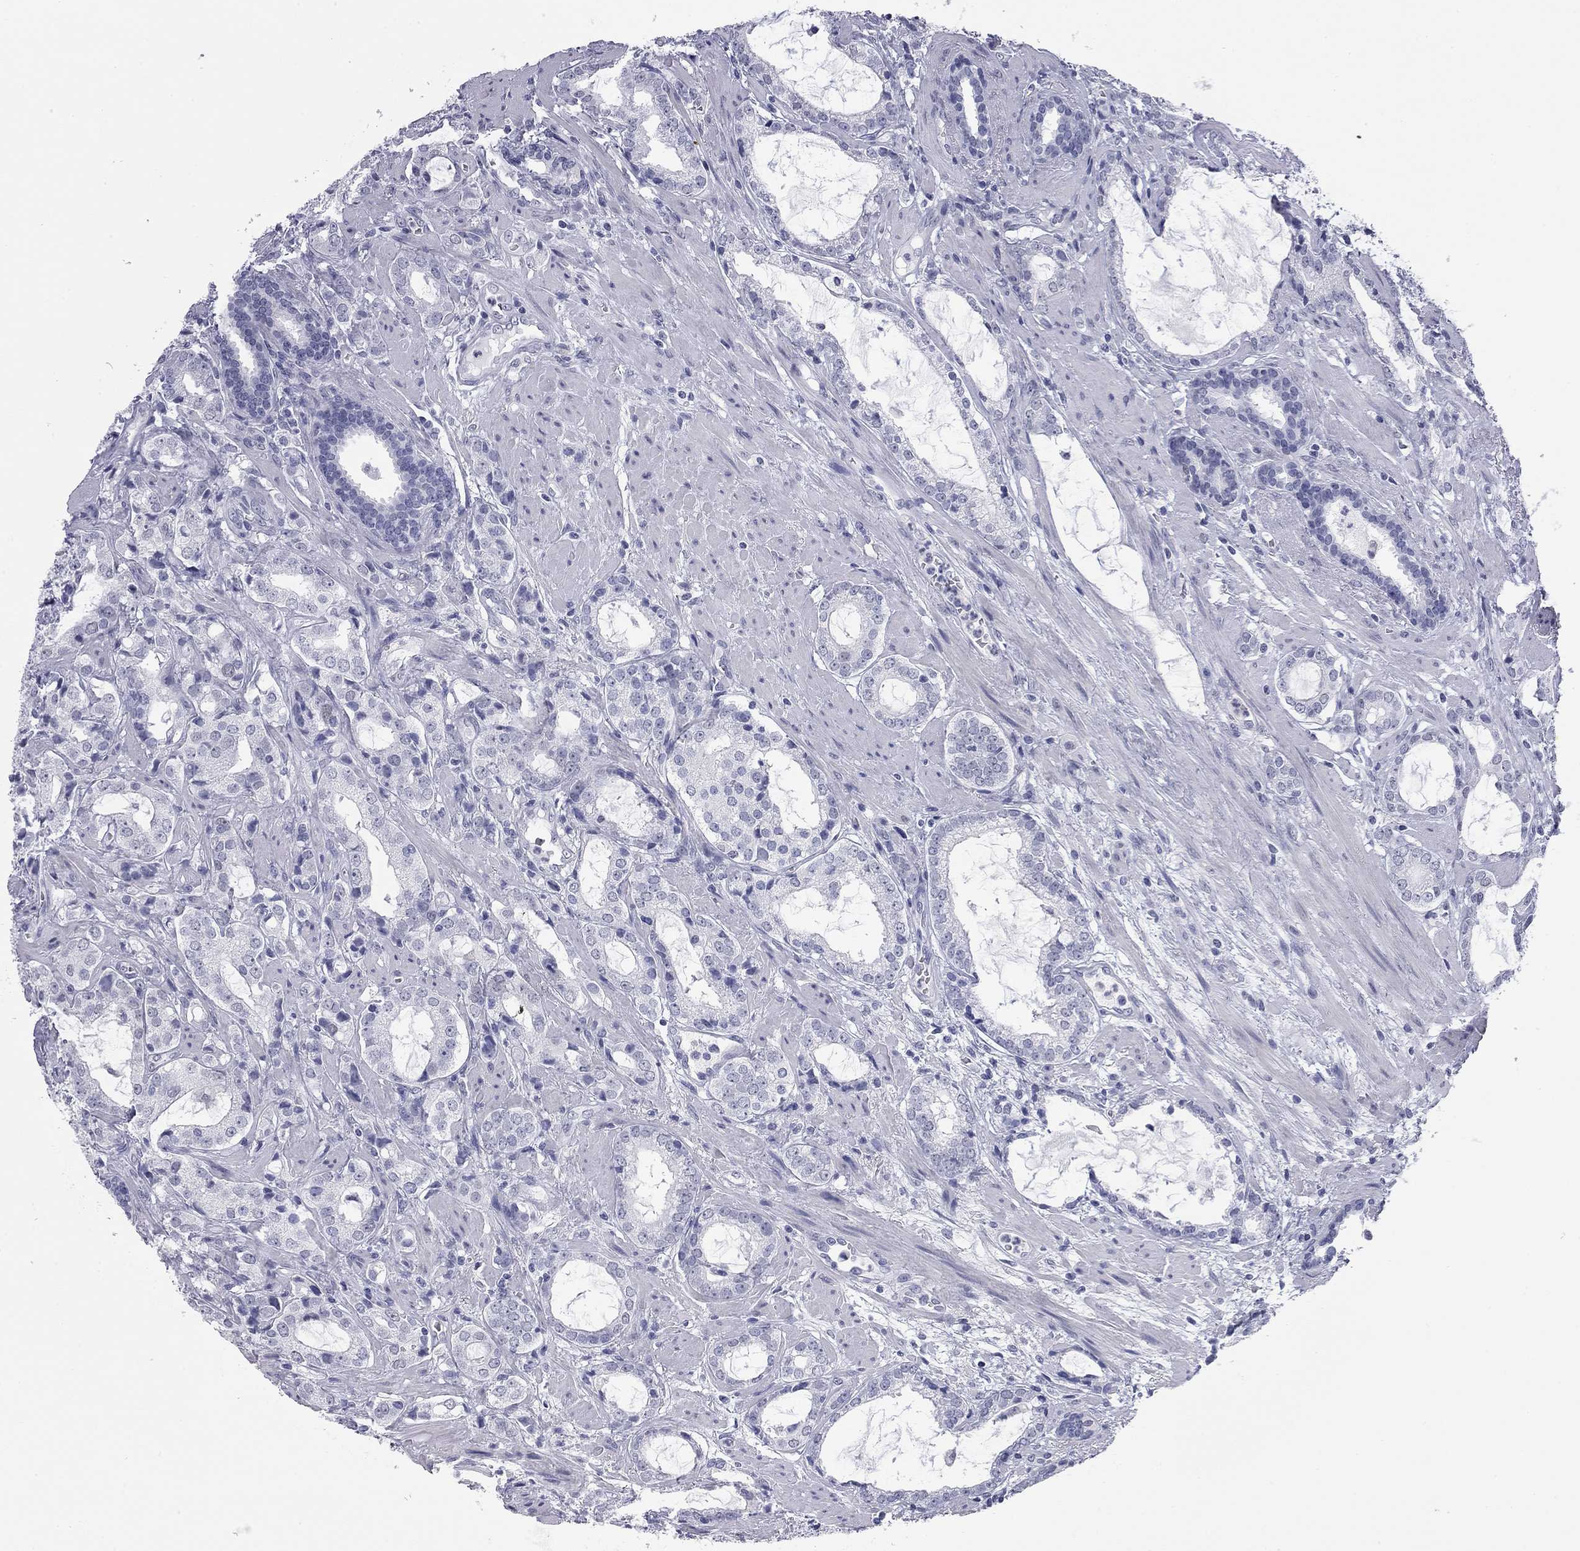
{"staining": {"intensity": "negative", "quantity": "none", "location": "none"}, "tissue": "prostate cancer", "cell_type": "Tumor cells", "image_type": "cancer", "snomed": [{"axis": "morphology", "description": "Adenocarcinoma, NOS"}, {"axis": "topography", "description": "Prostate"}], "caption": "Protein analysis of prostate cancer displays no significant staining in tumor cells. (DAB (3,3'-diaminobenzidine) IHC, high magnification).", "gene": "AK8", "patient": {"sex": "male", "age": 66}}